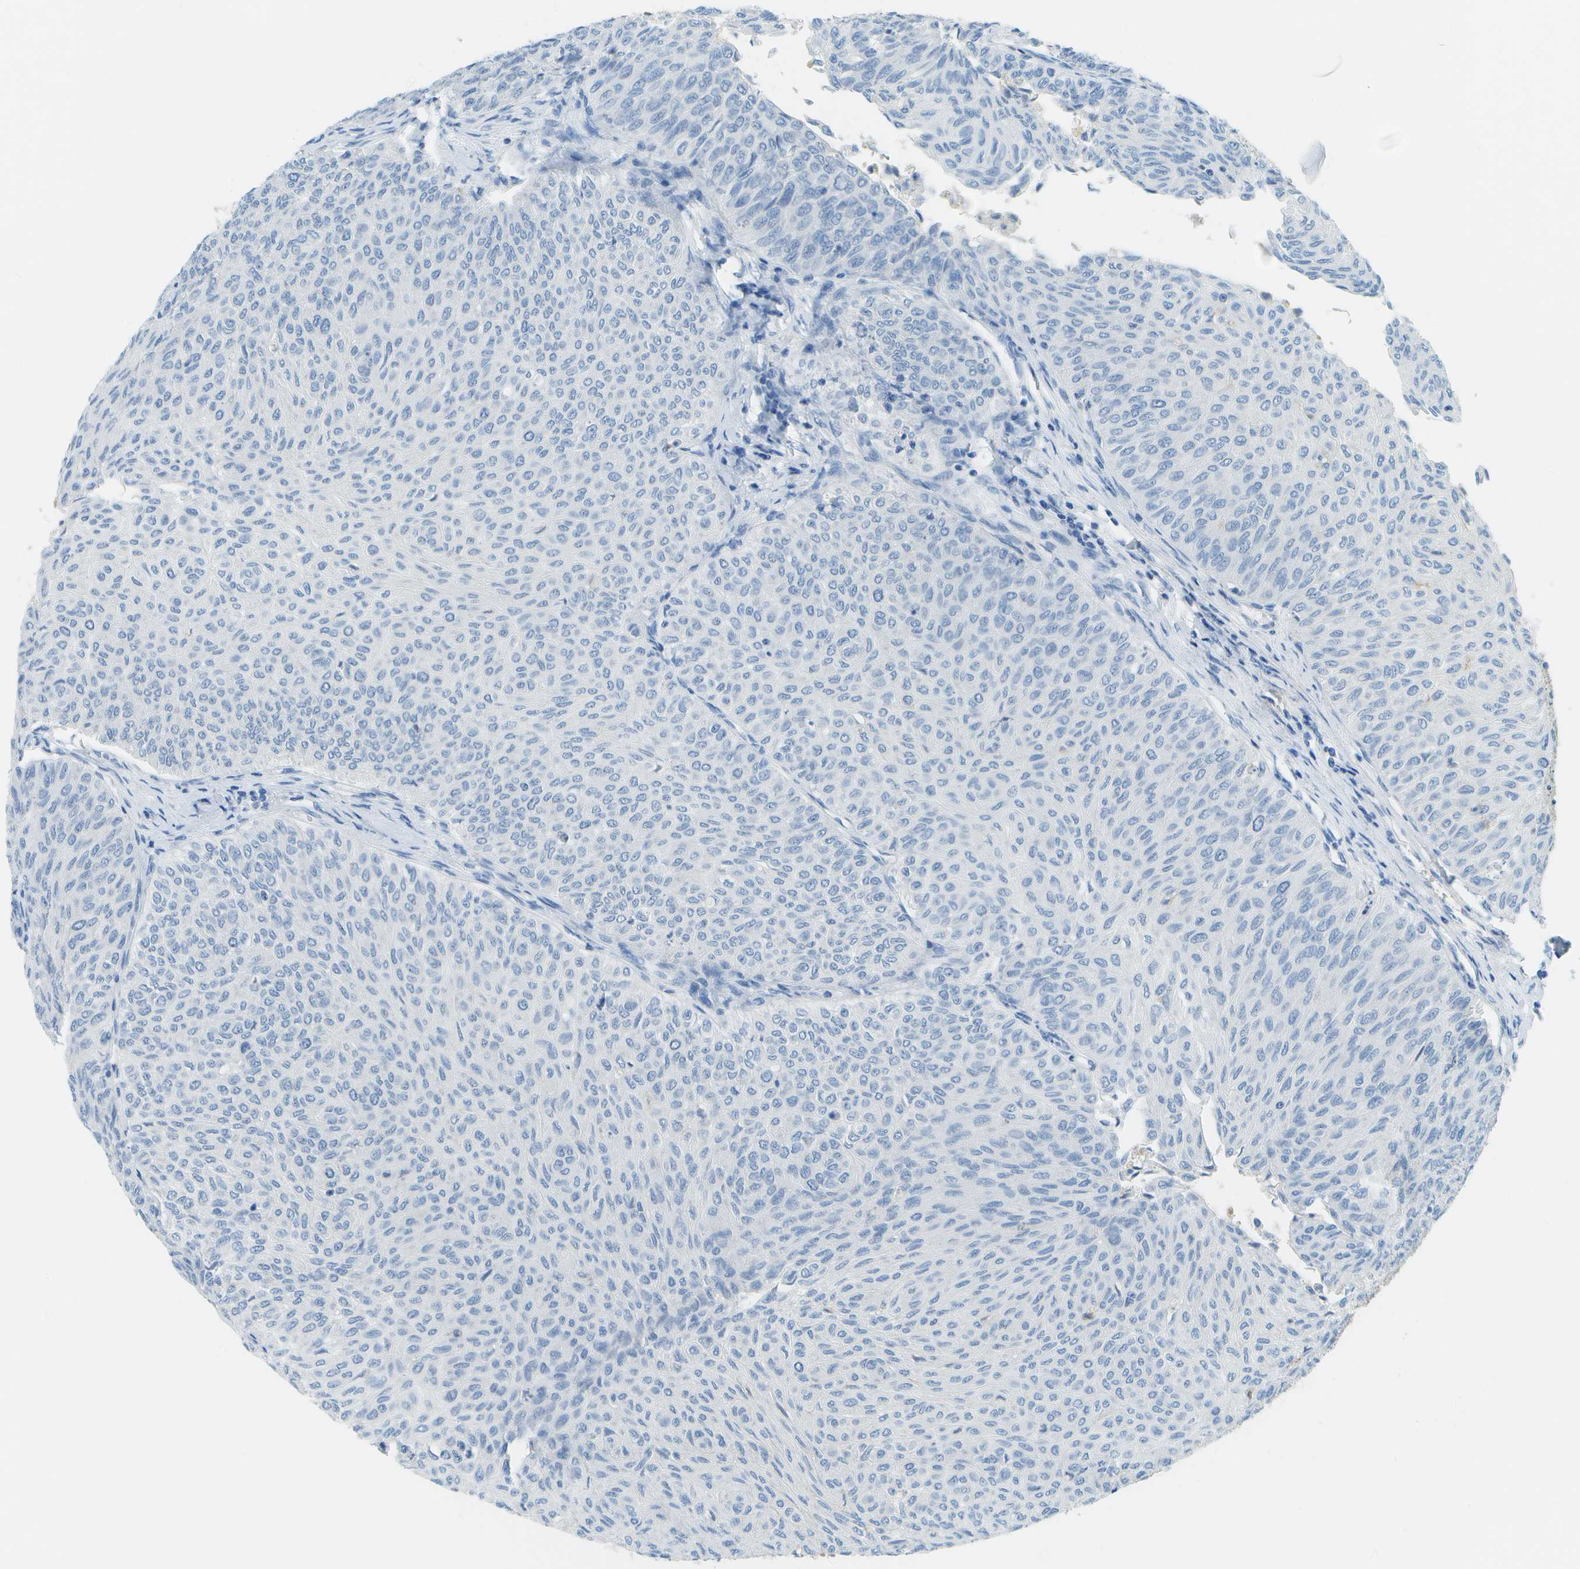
{"staining": {"intensity": "negative", "quantity": "none", "location": "none"}, "tissue": "urothelial cancer", "cell_type": "Tumor cells", "image_type": "cancer", "snomed": [{"axis": "morphology", "description": "Urothelial carcinoma, Low grade"}, {"axis": "topography", "description": "Urinary bladder"}], "caption": "Tumor cells show no significant positivity in urothelial cancer.", "gene": "C1S", "patient": {"sex": "male", "age": 78}}